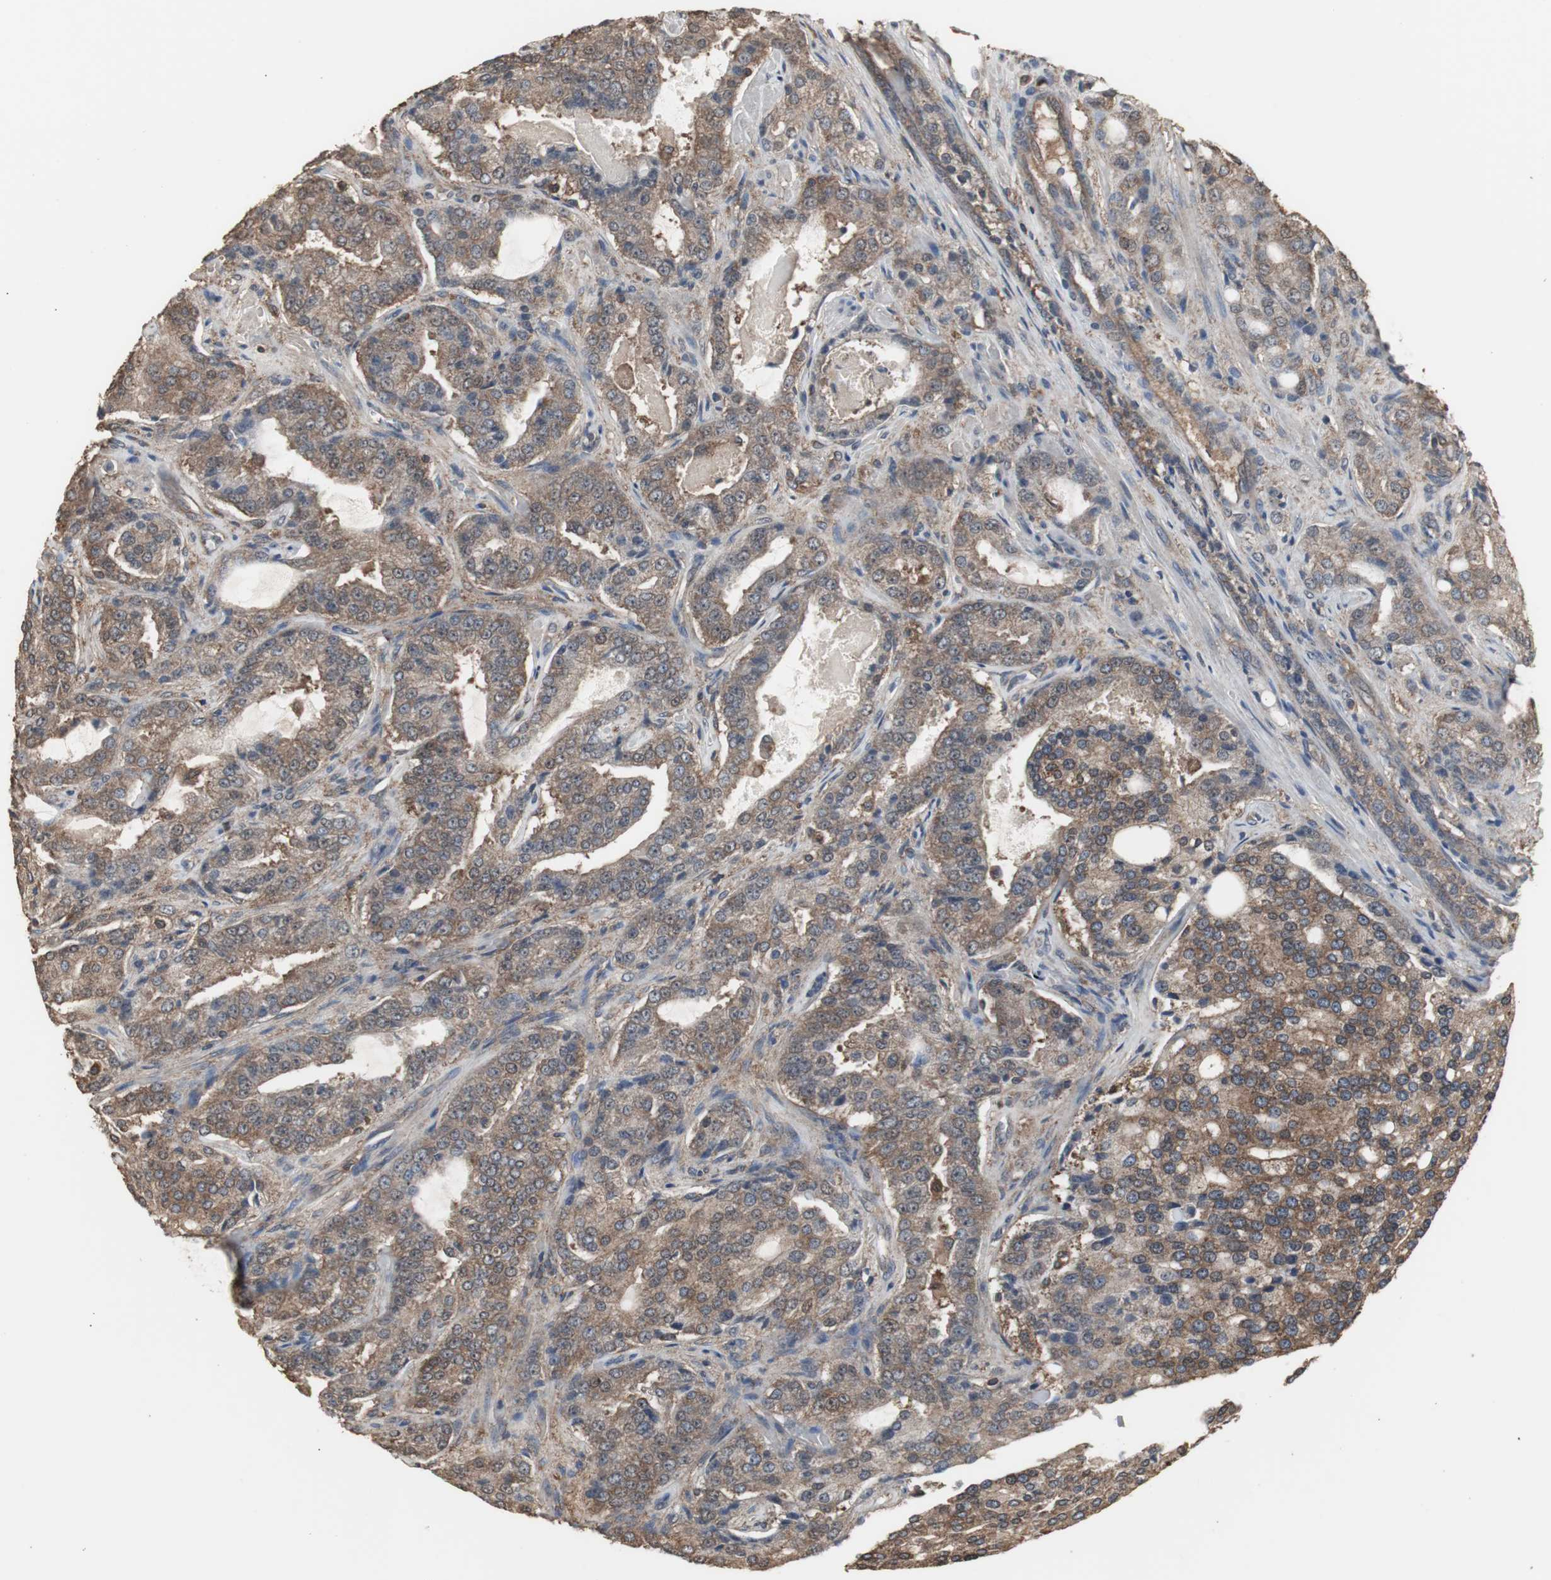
{"staining": {"intensity": "moderate", "quantity": ">75%", "location": "cytoplasmic/membranous"}, "tissue": "prostate cancer", "cell_type": "Tumor cells", "image_type": "cancer", "snomed": [{"axis": "morphology", "description": "Adenocarcinoma, High grade"}, {"axis": "topography", "description": "Prostate"}], "caption": "This is a photomicrograph of immunohistochemistry (IHC) staining of prostate adenocarcinoma (high-grade), which shows moderate positivity in the cytoplasmic/membranous of tumor cells.", "gene": "HPRT1", "patient": {"sex": "male", "age": 72}}